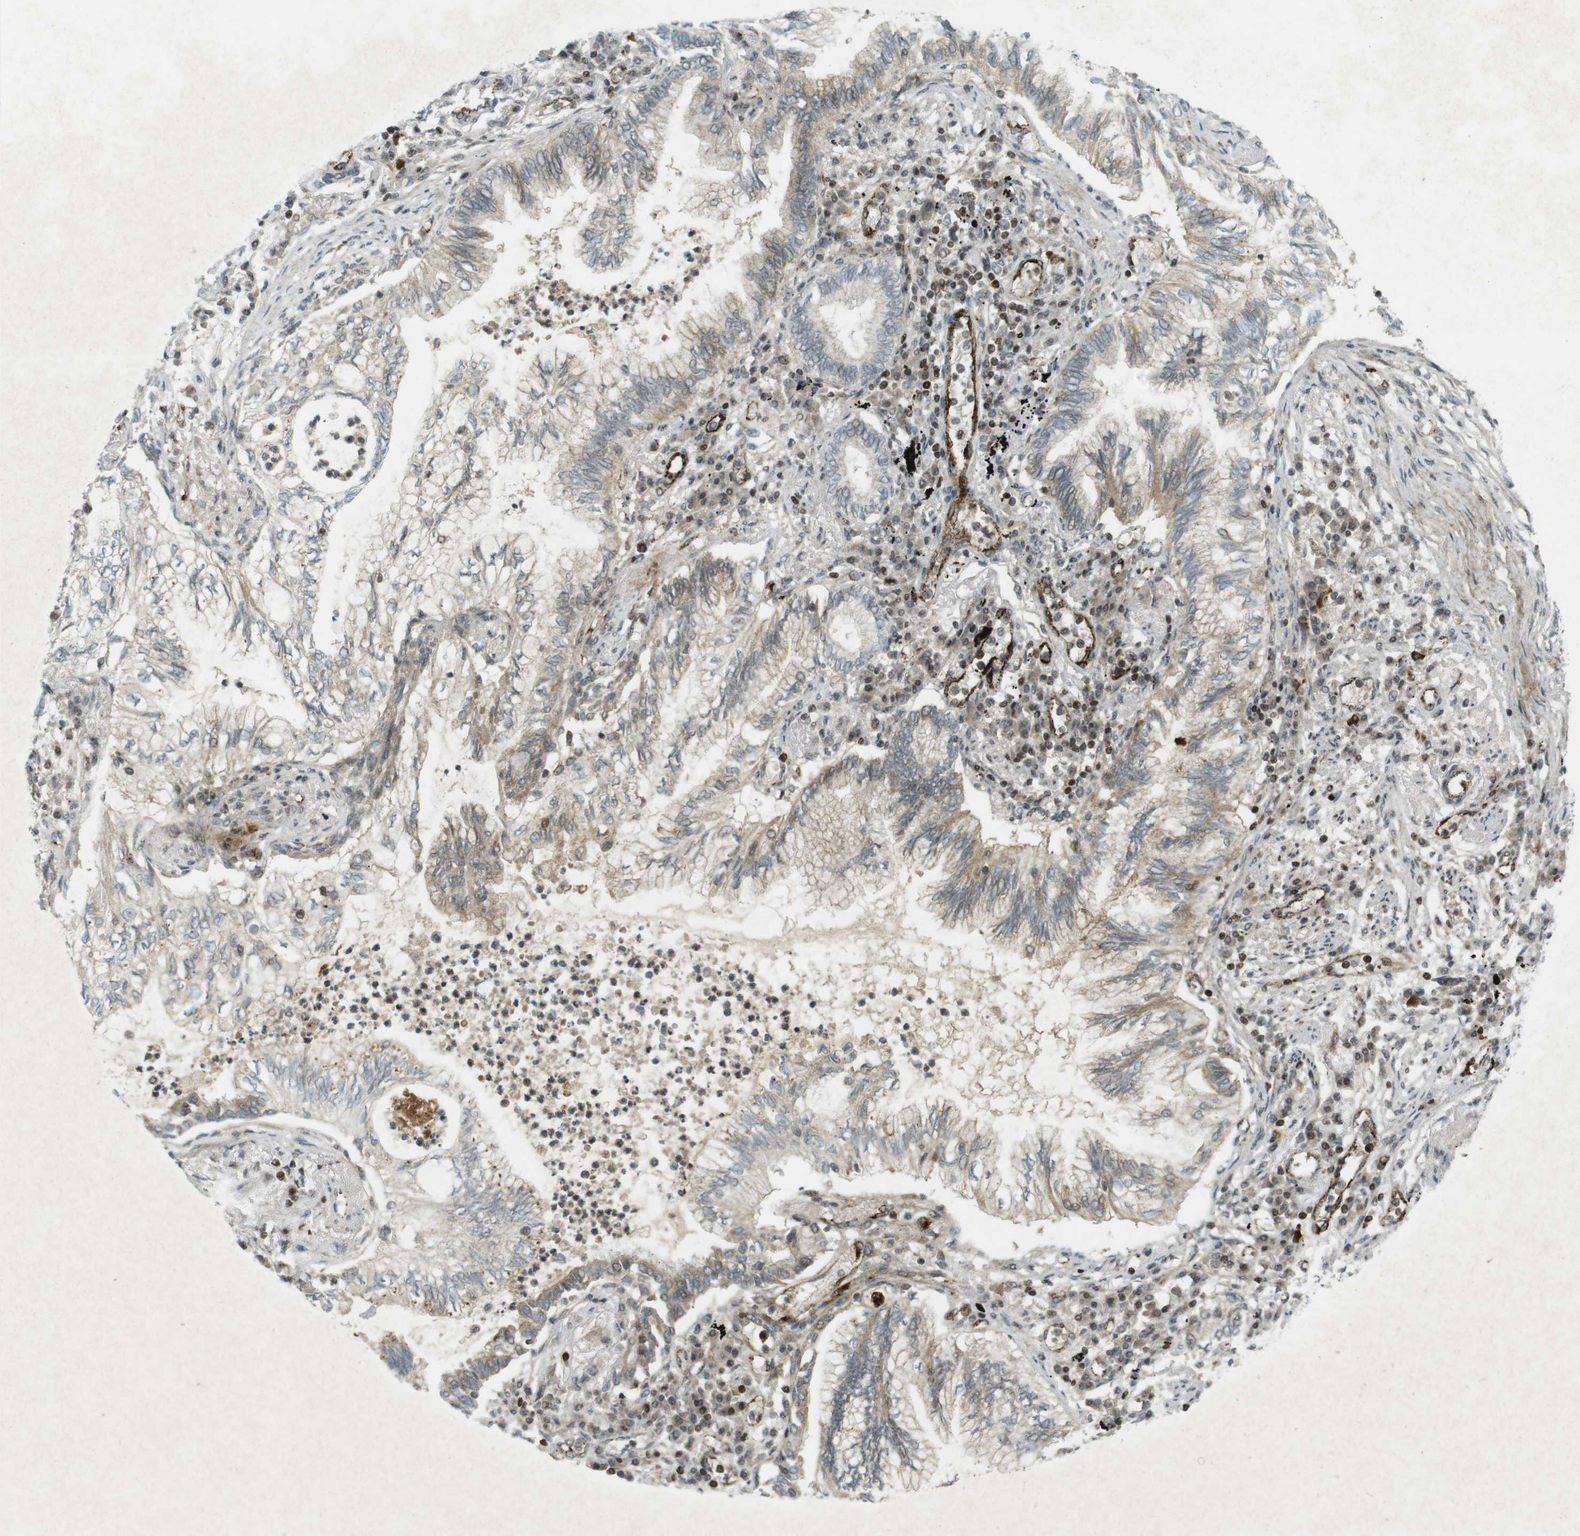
{"staining": {"intensity": "weak", "quantity": "25%-75%", "location": "cytoplasmic/membranous"}, "tissue": "lung cancer", "cell_type": "Tumor cells", "image_type": "cancer", "snomed": [{"axis": "morphology", "description": "Normal tissue, NOS"}, {"axis": "morphology", "description": "Adenocarcinoma, NOS"}, {"axis": "topography", "description": "Bronchus"}, {"axis": "topography", "description": "Lung"}], "caption": "Weak cytoplasmic/membranous positivity for a protein is present in about 25%-75% of tumor cells of lung cancer using immunohistochemistry (IHC).", "gene": "PPP1R13B", "patient": {"sex": "female", "age": 70}}